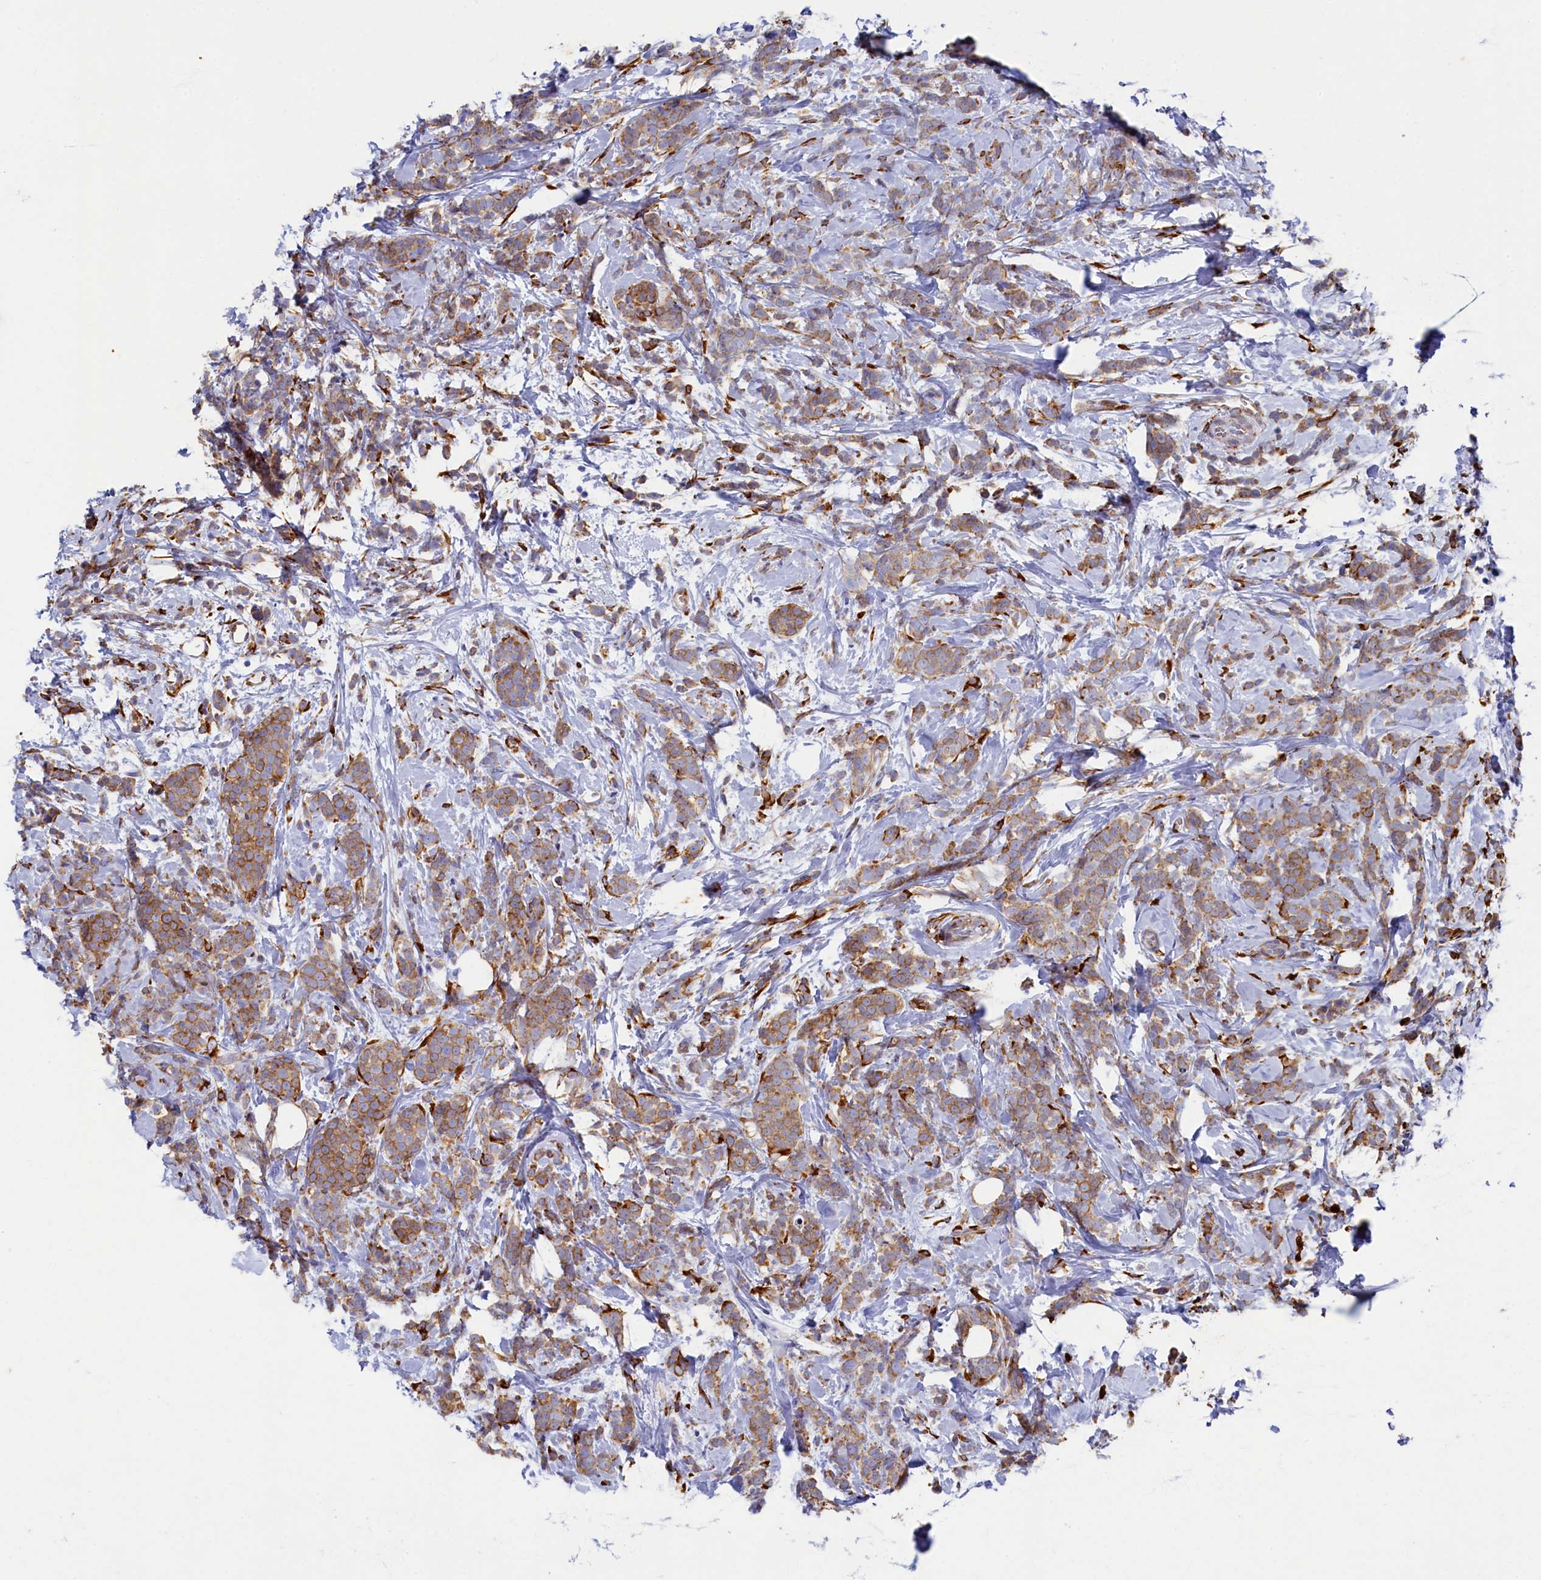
{"staining": {"intensity": "moderate", "quantity": ">75%", "location": "cytoplasmic/membranous"}, "tissue": "breast cancer", "cell_type": "Tumor cells", "image_type": "cancer", "snomed": [{"axis": "morphology", "description": "Lobular carcinoma"}, {"axis": "topography", "description": "Breast"}], "caption": "Immunohistochemical staining of human lobular carcinoma (breast) reveals moderate cytoplasmic/membranous protein expression in about >75% of tumor cells. Using DAB (3,3'-diaminobenzidine) (brown) and hematoxylin (blue) stains, captured at high magnification using brightfield microscopy.", "gene": "TMEM18", "patient": {"sex": "female", "age": 58}}